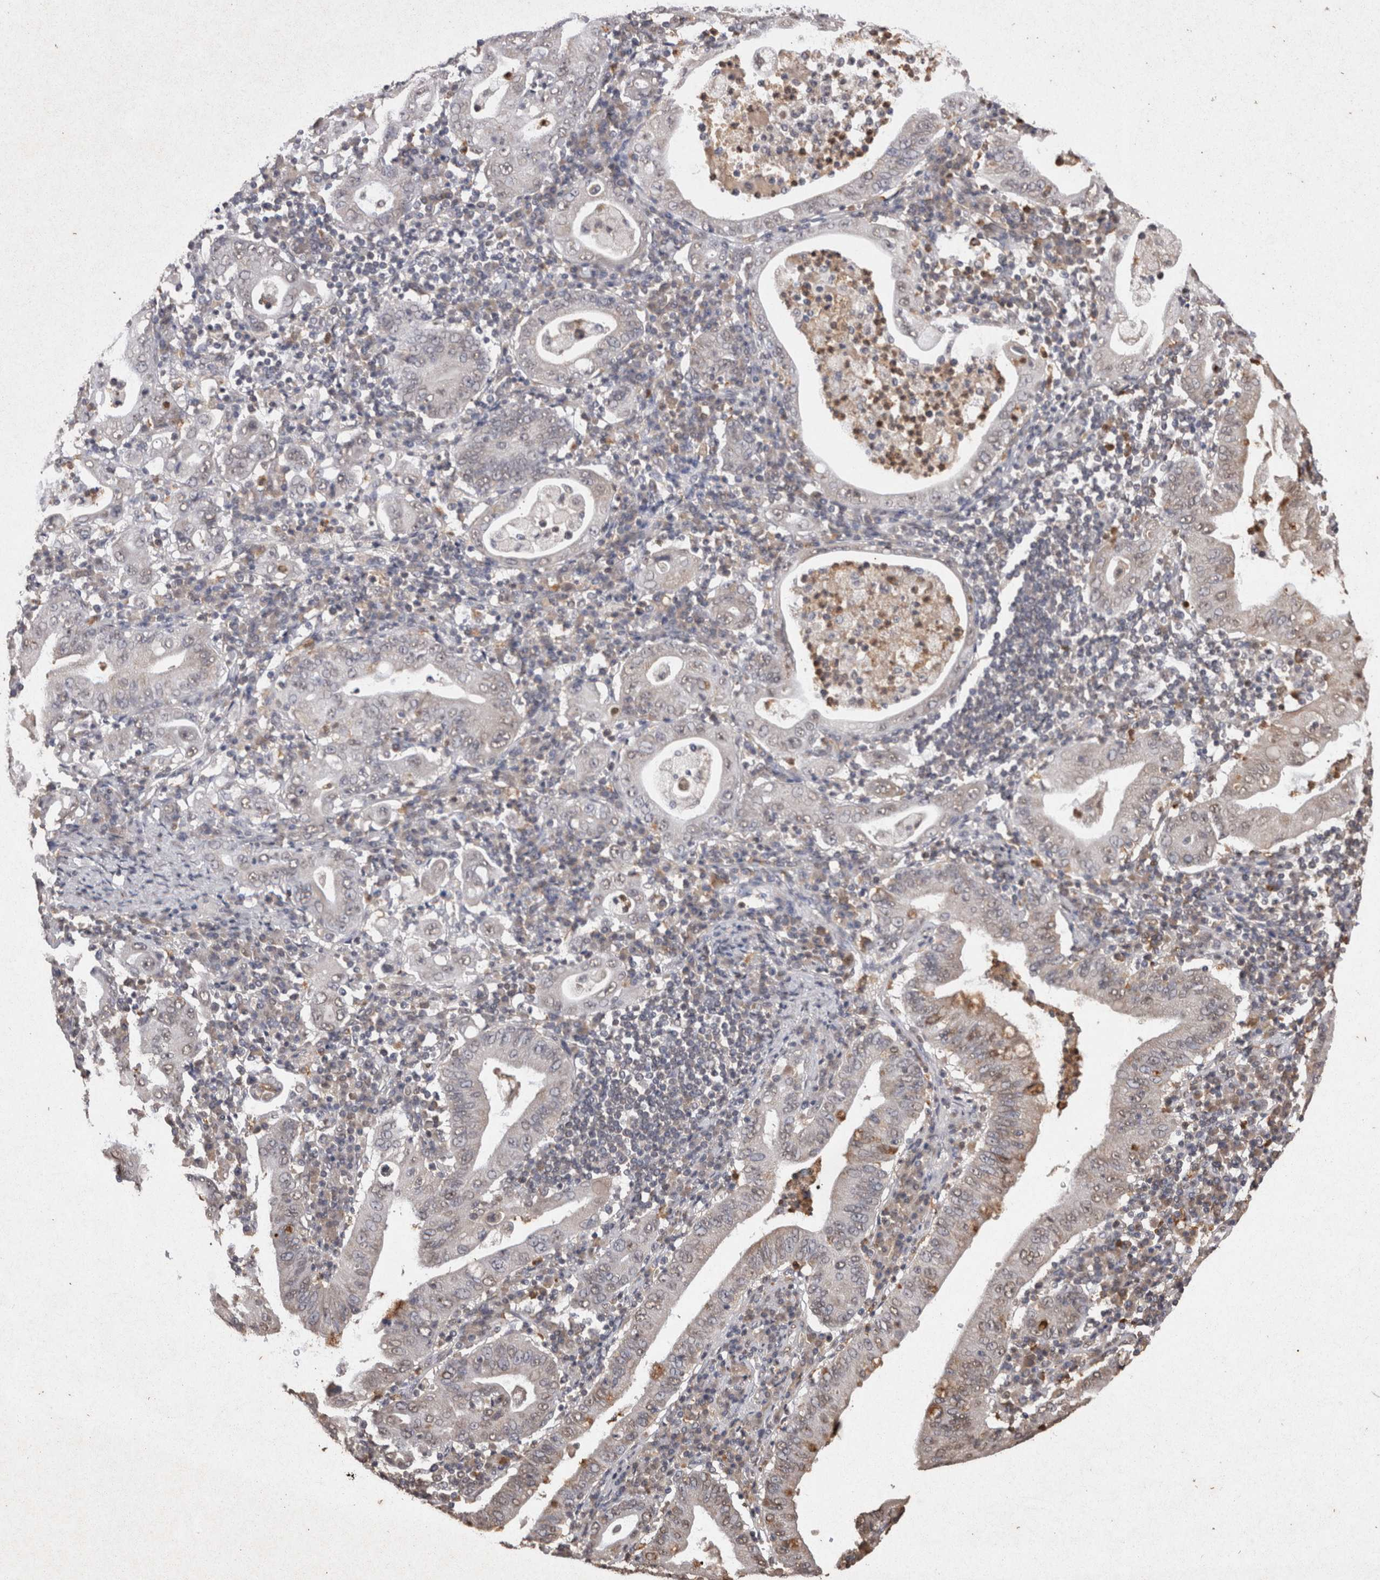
{"staining": {"intensity": "moderate", "quantity": "<25%", "location": "cytoplasmic/membranous"}, "tissue": "stomach cancer", "cell_type": "Tumor cells", "image_type": "cancer", "snomed": [{"axis": "morphology", "description": "Normal tissue, NOS"}, {"axis": "morphology", "description": "Adenocarcinoma, NOS"}, {"axis": "topography", "description": "Esophagus"}, {"axis": "topography", "description": "Stomach, upper"}, {"axis": "topography", "description": "Peripheral nerve tissue"}], "caption": "A photomicrograph of human adenocarcinoma (stomach) stained for a protein shows moderate cytoplasmic/membranous brown staining in tumor cells.", "gene": "GRK5", "patient": {"sex": "male", "age": 62}}